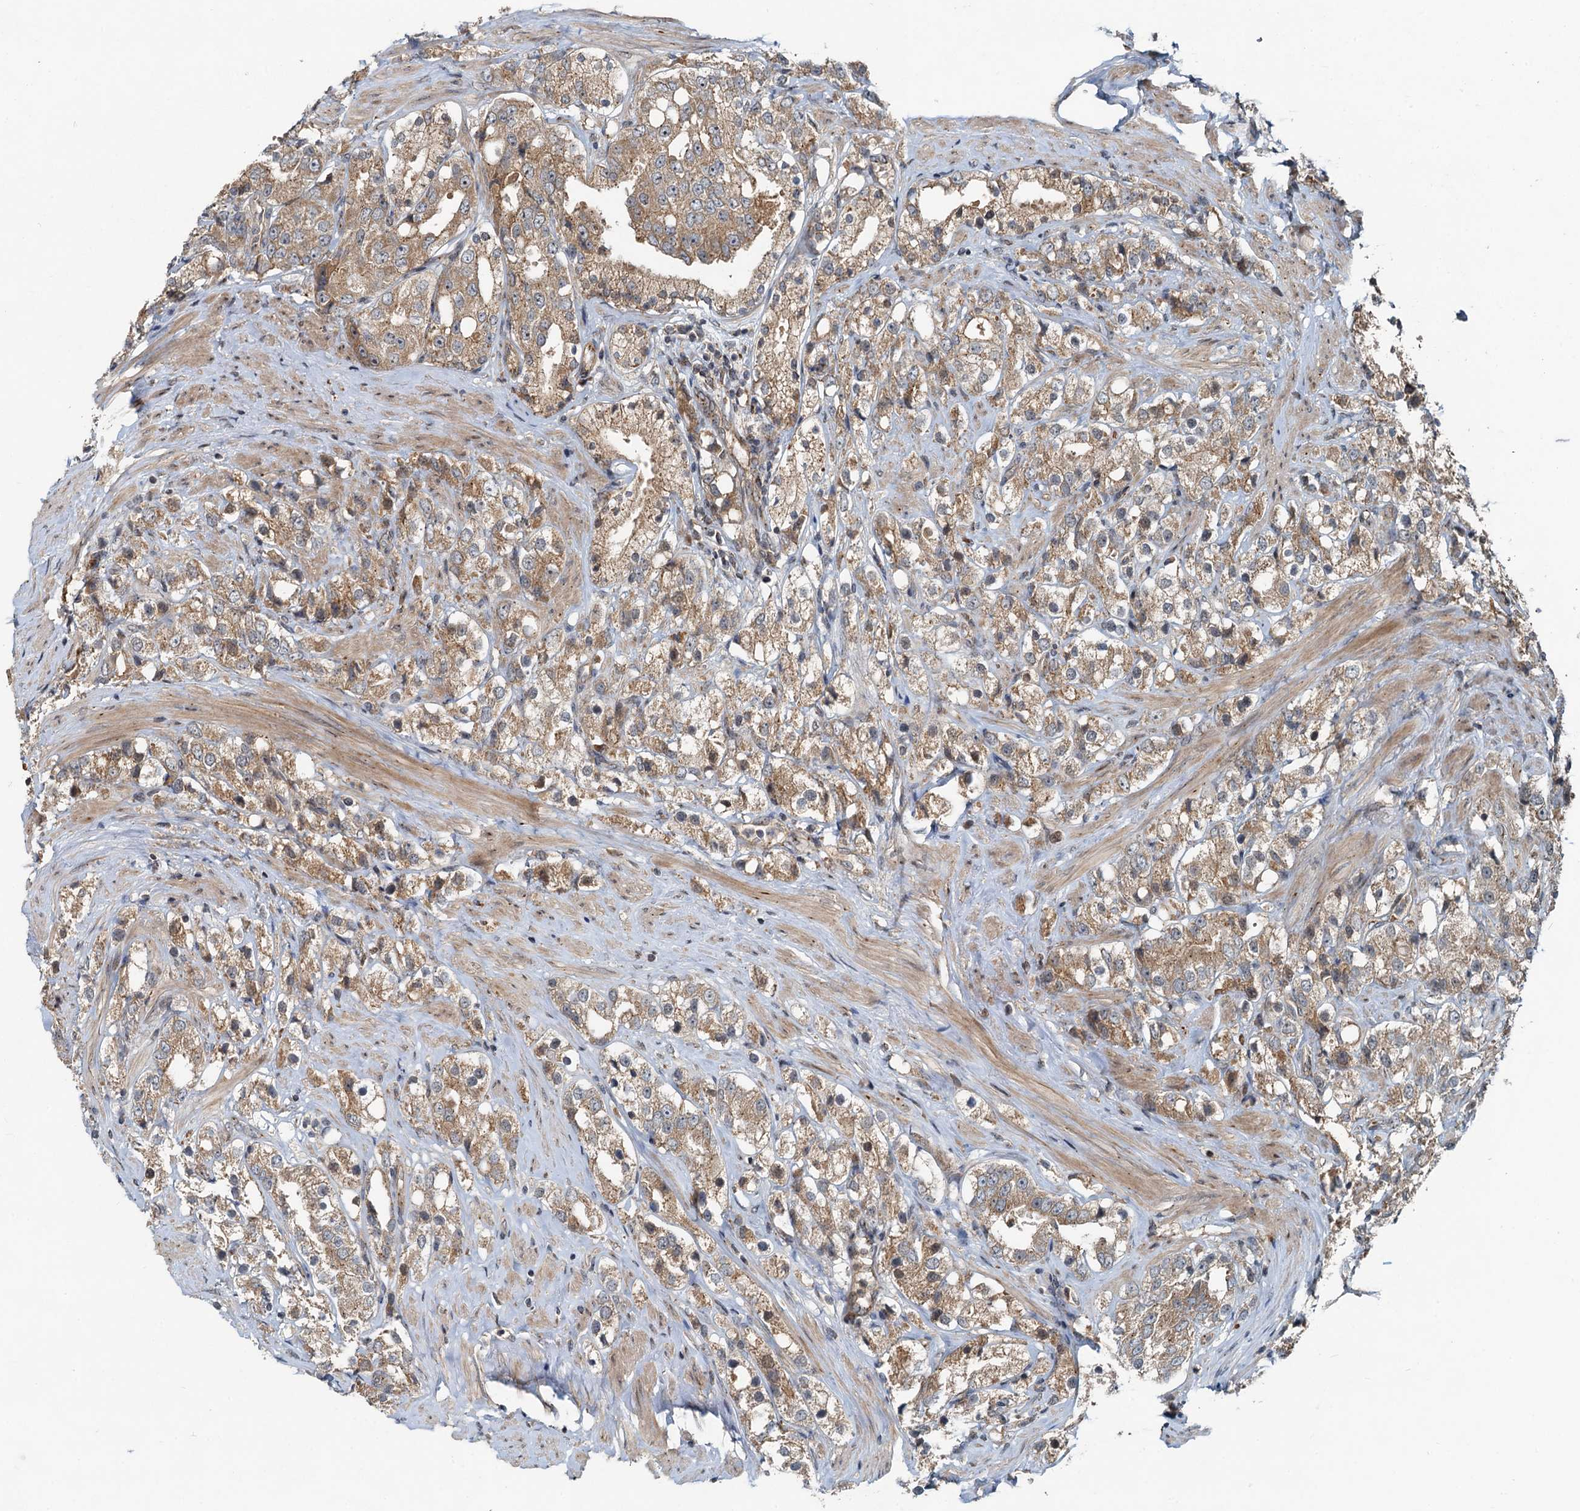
{"staining": {"intensity": "moderate", "quantity": ">75%", "location": "cytoplasmic/membranous"}, "tissue": "prostate cancer", "cell_type": "Tumor cells", "image_type": "cancer", "snomed": [{"axis": "morphology", "description": "Adenocarcinoma, NOS"}, {"axis": "topography", "description": "Prostate"}], "caption": "Immunohistochemistry (IHC) (DAB (3,3'-diaminobenzidine)) staining of prostate cancer (adenocarcinoma) shows moderate cytoplasmic/membranous protein positivity in approximately >75% of tumor cells. (Stains: DAB in brown, nuclei in blue, Microscopy: brightfield microscopy at high magnification).", "gene": "CEP68", "patient": {"sex": "male", "age": 79}}